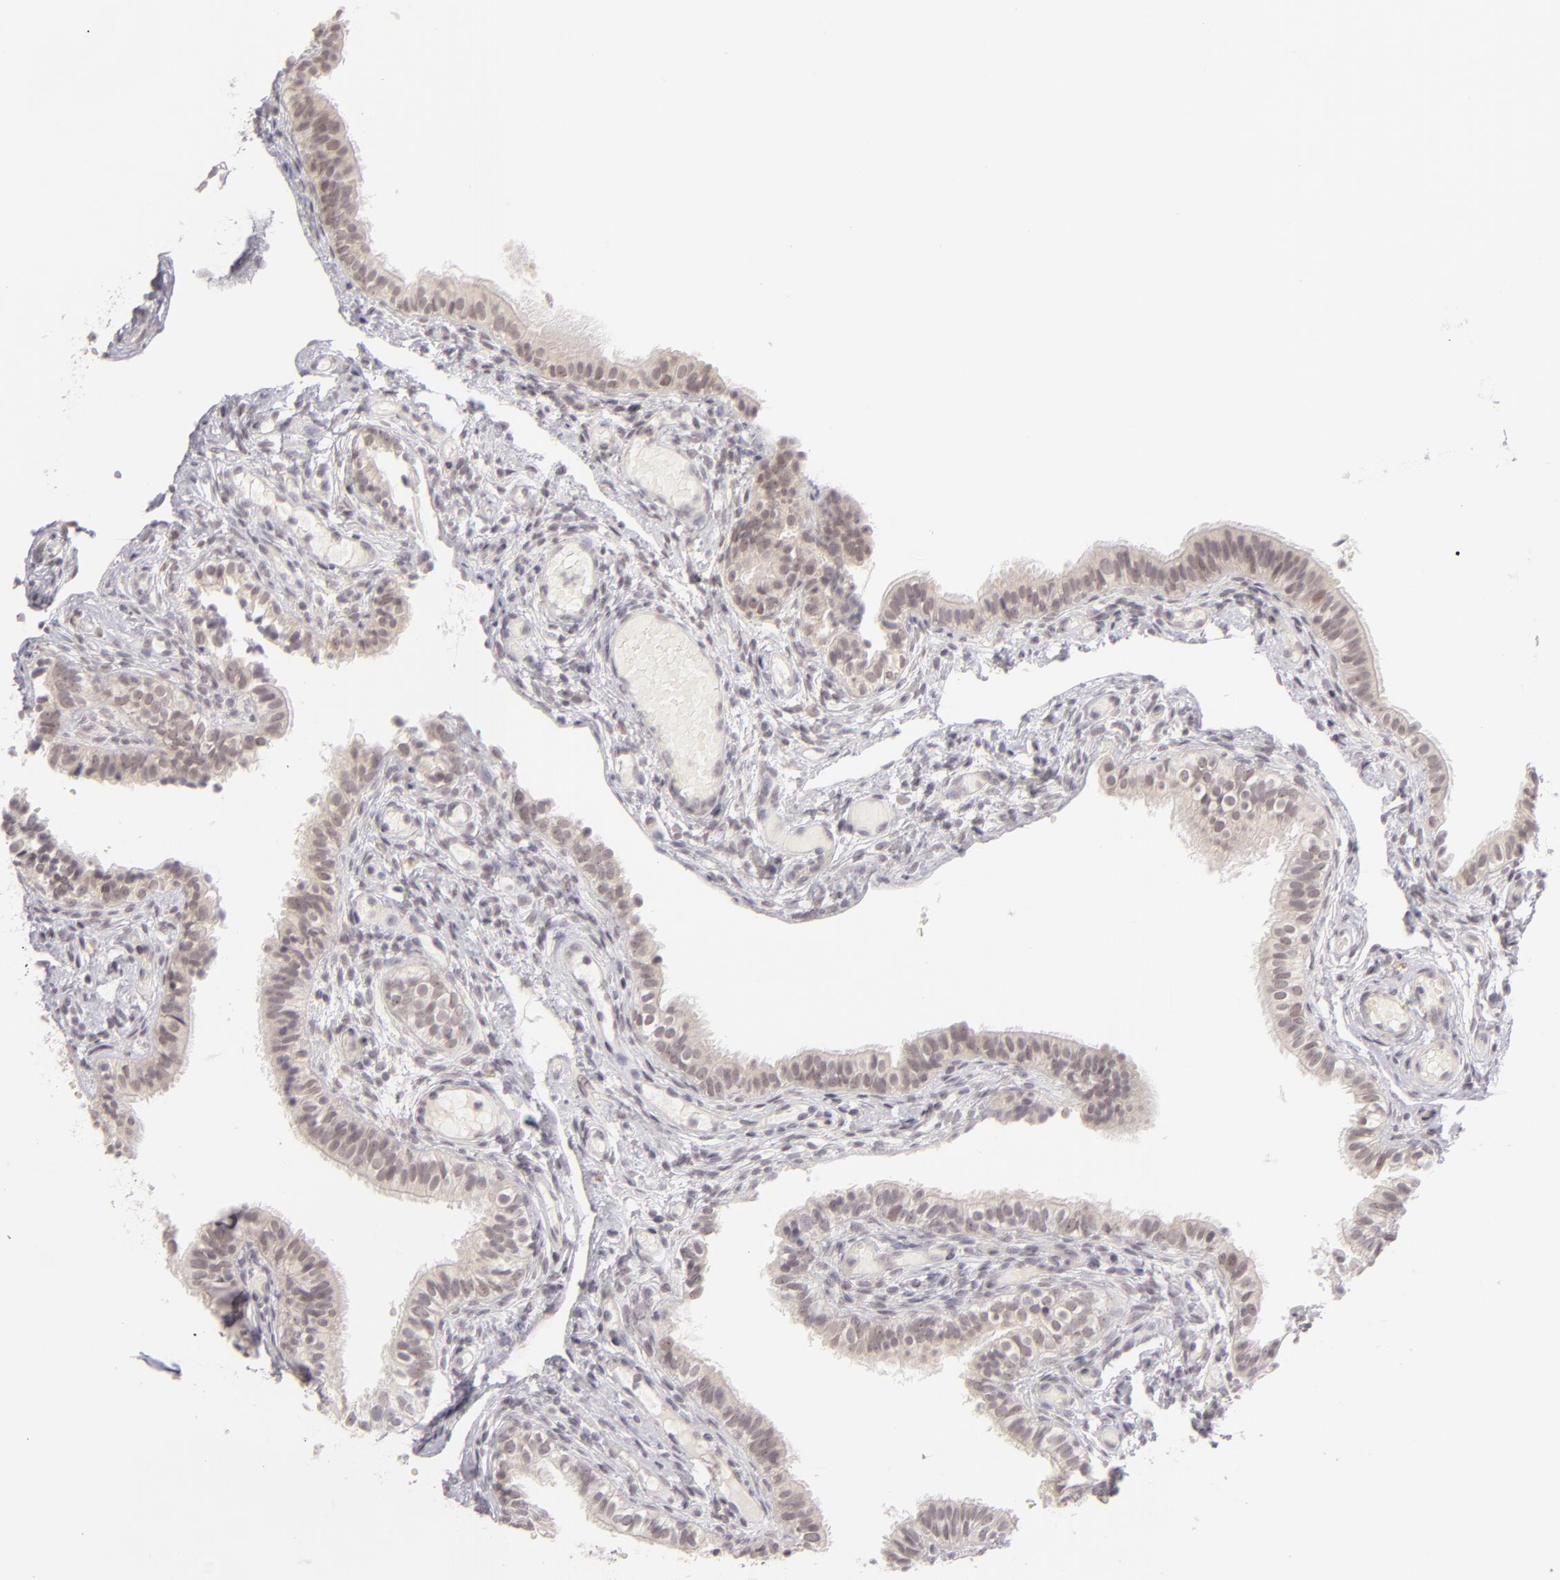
{"staining": {"intensity": "weak", "quantity": ">75%", "location": "cytoplasmic/membranous"}, "tissue": "fallopian tube", "cell_type": "Glandular cells", "image_type": "normal", "snomed": [{"axis": "morphology", "description": "Normal tissue, NOS"}, {"axis": "morphology", "description": "Dermoid, NOS"}, {"axis": "topography", "description": "Fallopian tube"}], "caption": "Fallopian tube stained for a protein (brown) displays weak cytoplasmic/membranous positive expression in about >75% of glandular cells.", "gene": "DLG3", "patient": {"sex": "female", "age": 33}}